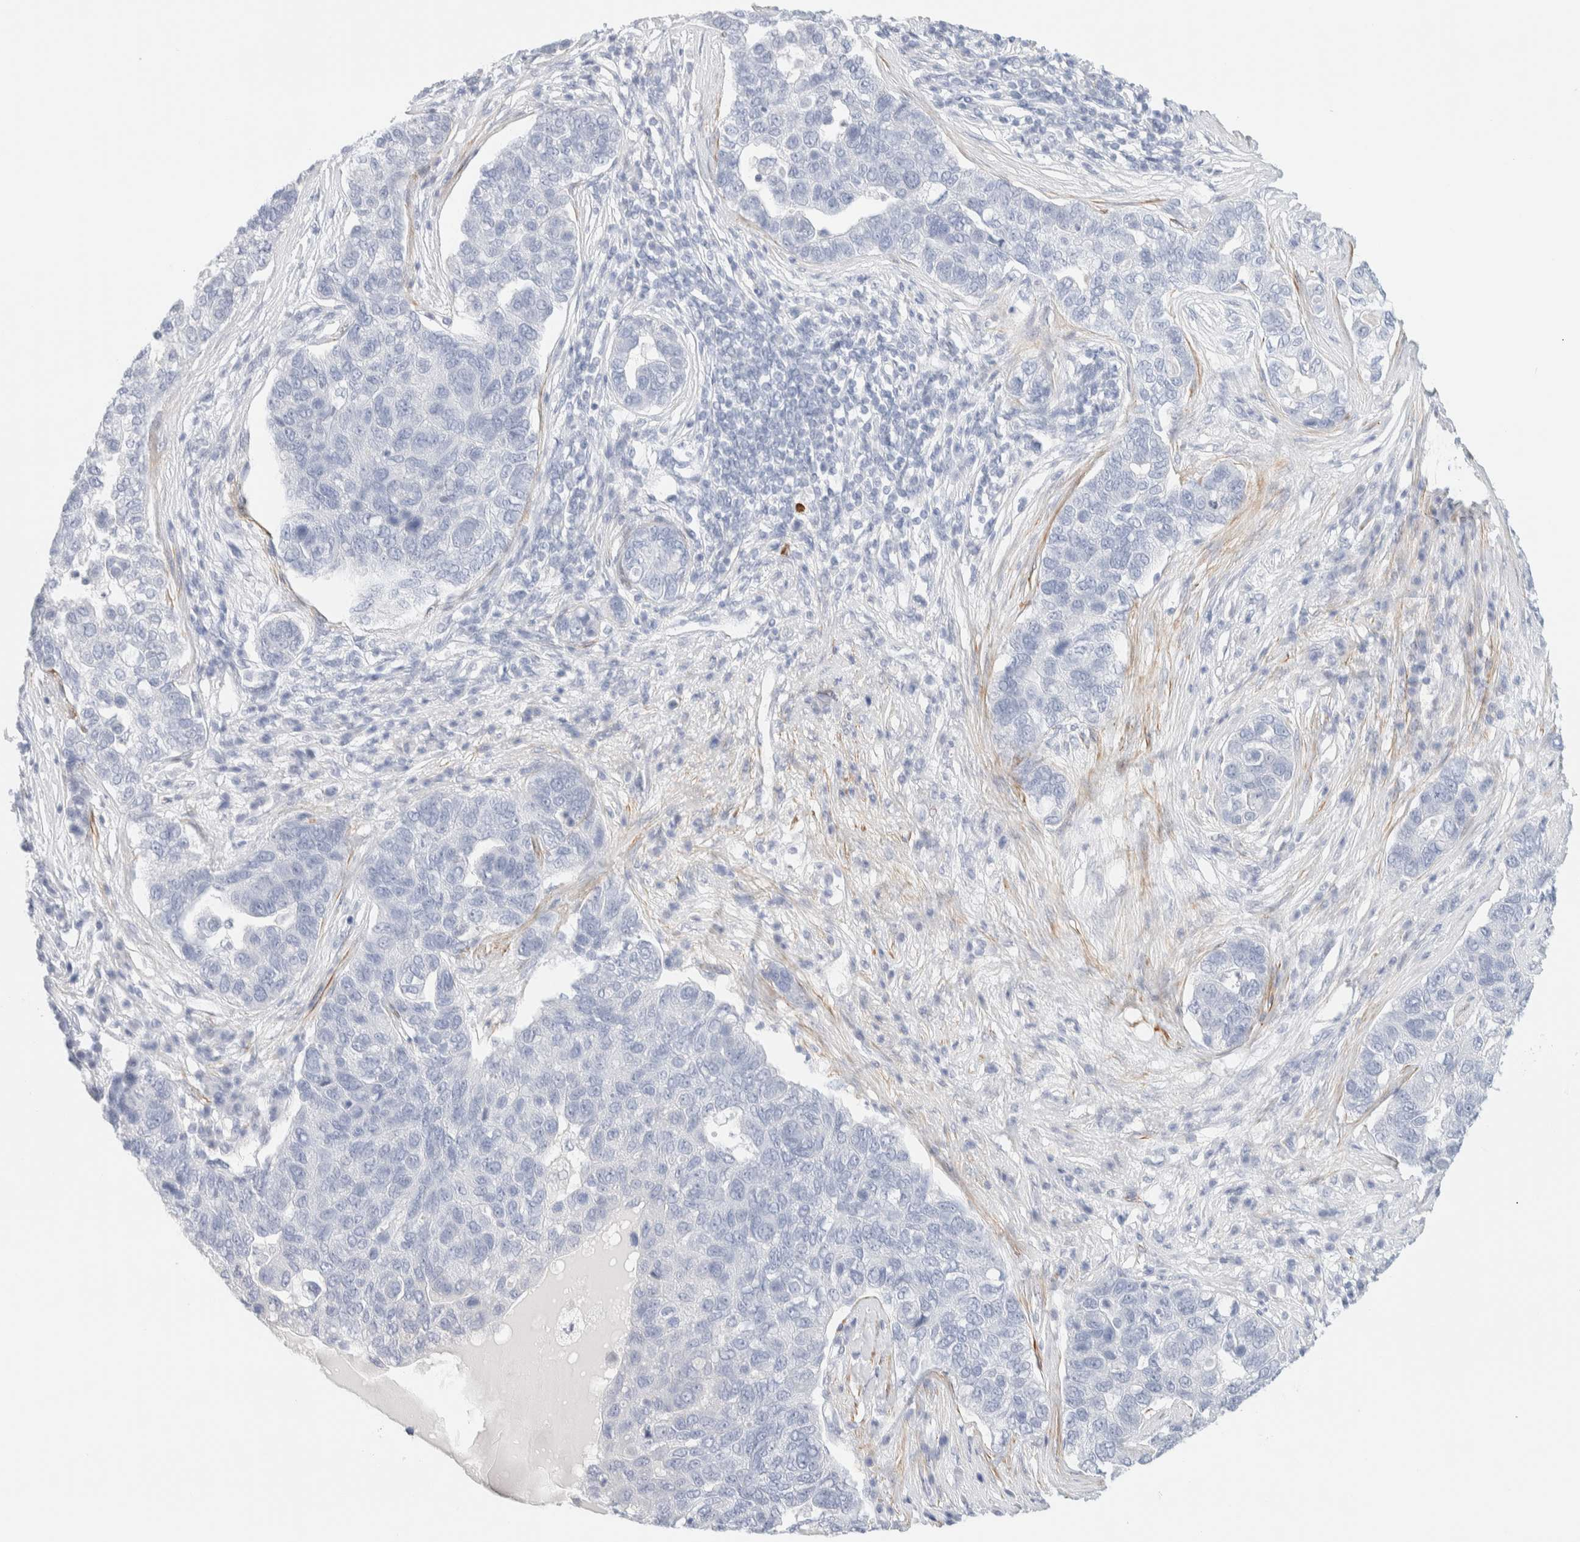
{"staining": {"intensity": "negative", "quantity": "none", "location": "none"}, "tissue": "pancreatic cancer", "cell_type": "Tumor cells", "image_type": "cancer", "snomed": [{"axis": "morphology", "description": "Adenocarcinoma, NOS"}, {"axis": "topography", "description": "Pancreas"}], "caption": "Adenocarcinoma (pancreatic) stained for a protein using immunohistochemistry (IHC) demonstrates no staining tumor cells.", "gene": "AFMID", "patient": {"sex": "female", "age": 61}}